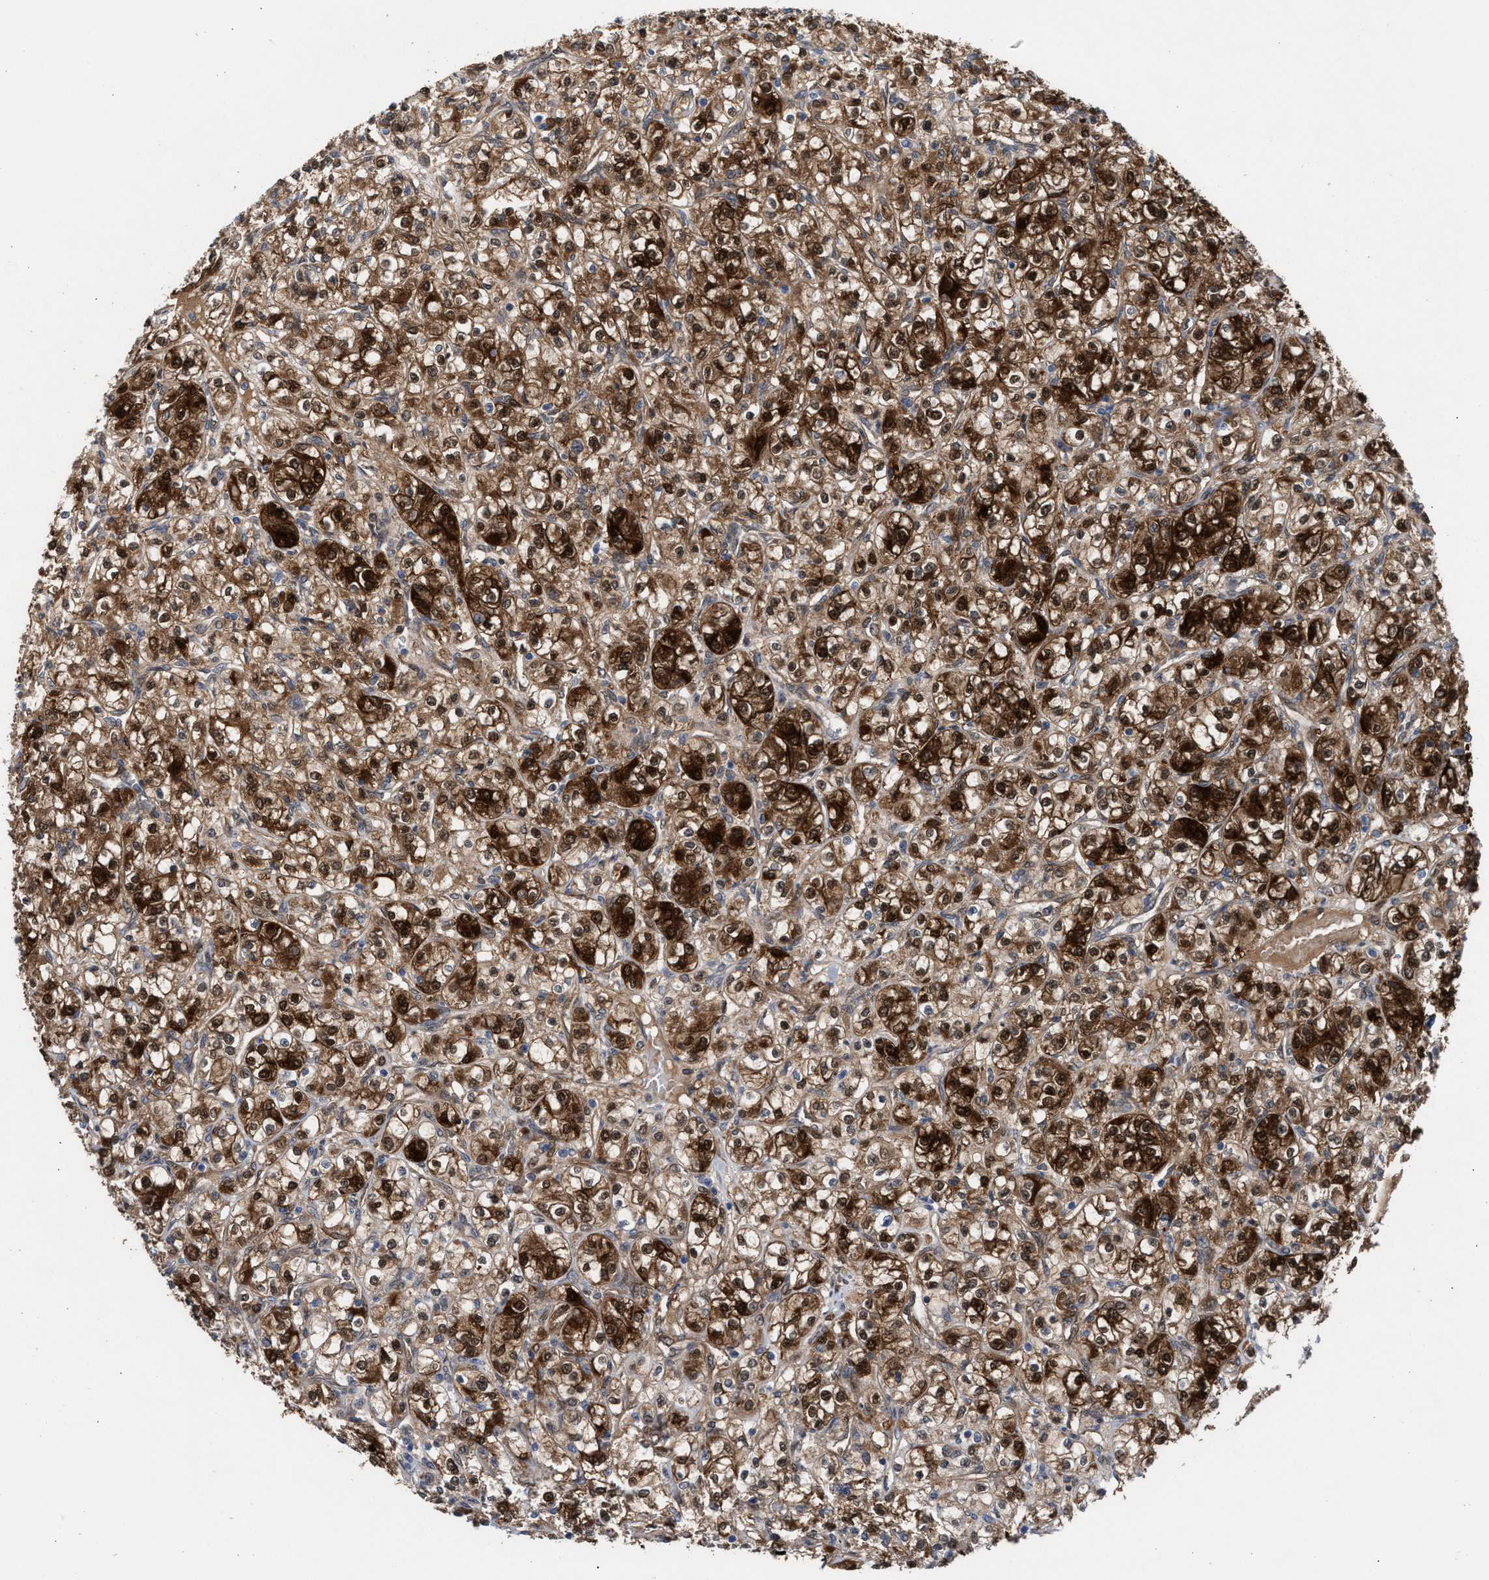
{"staining": {"intensity": "strong", "quantity": ">75%", "location": "cytoplasmic/membranous,nuclear"}, "tissue": "renal cancer", "cell_type": "Tumor cells", "image_type": "cancer", "snomed": [{"axis": "morphology", "description": "Adenocarcinoma, NOS"}, {"axis": "topography", "description": "Kidney"}], "caption": "Immunohistochemical staining of renal cancer (adenocarcinoma) exhibits high levels of strong cytoplasmic/membranous and nuclear protein expression in approximately >75% of tumor cells.", "gene": "TP53I3", "patient": {"sex": "male", "age": 77}}